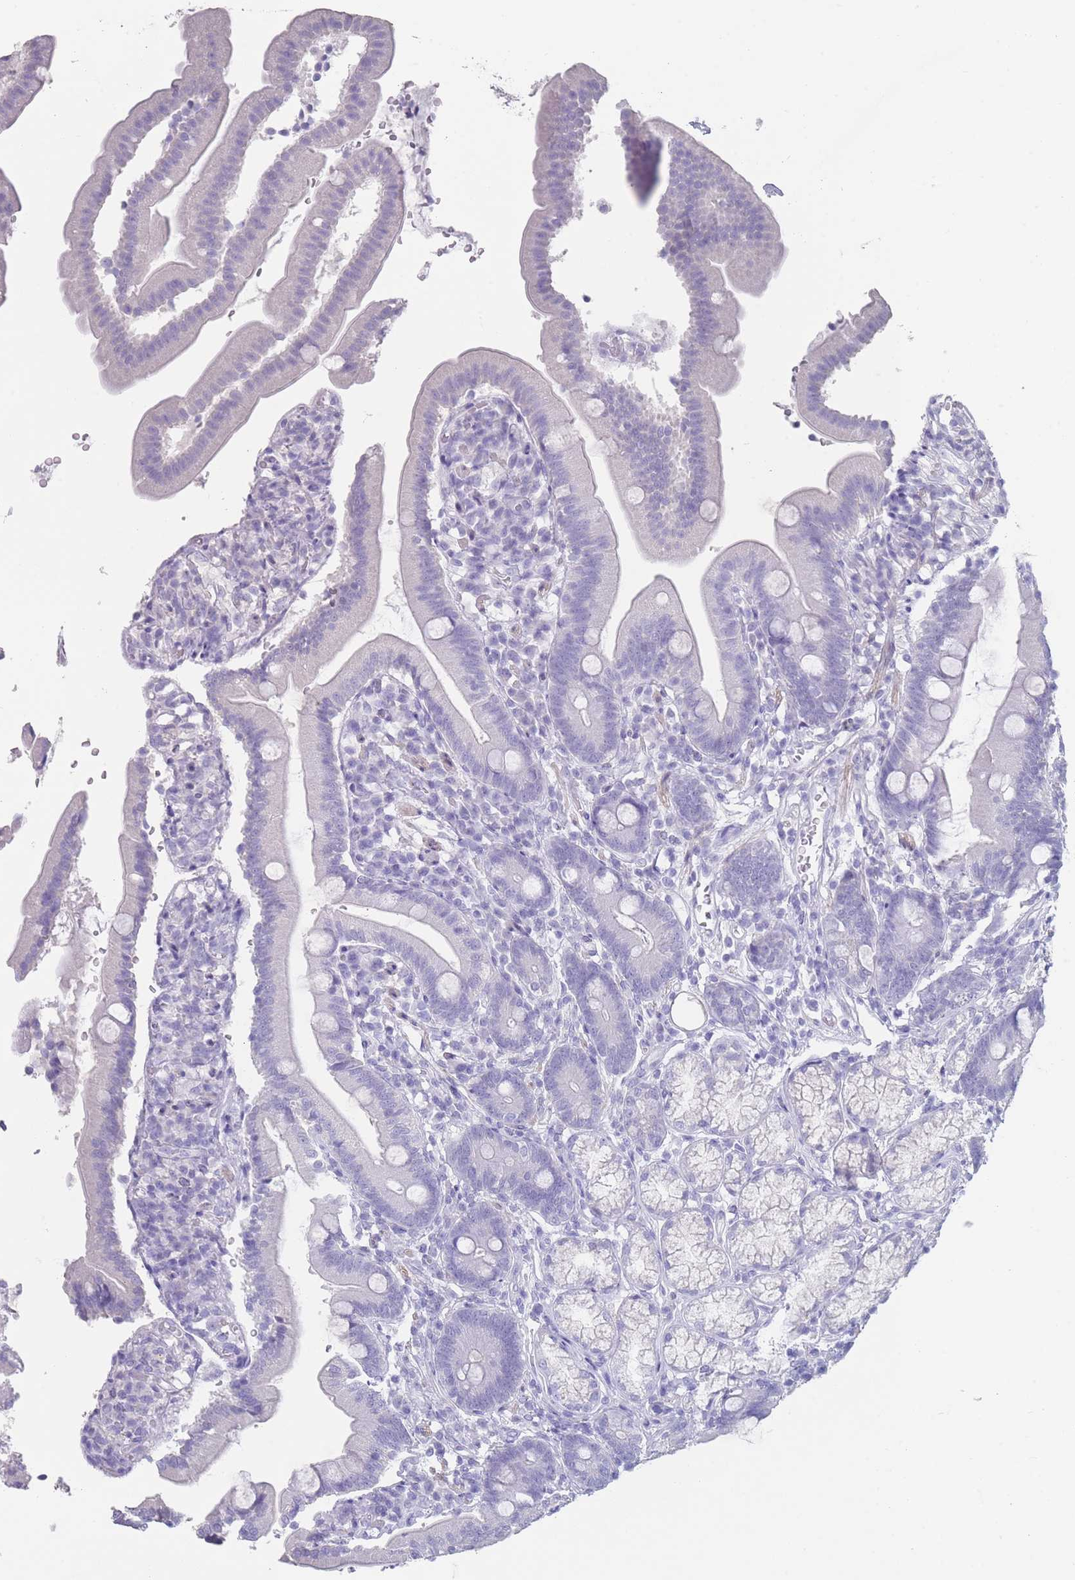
{"staining": {"intensity": "negative", "quantity": "none", "location": "none"}, "tissue": "duodenum", "cell_type": "Glandular cells", "image_type": "normal", "snomed": [{"axis": "morphology", "description": "Normal tissue, NOS"}, {"axis": "topography", "description": "Duodenum"}], "caption": "The histopathology image reveals no staining of glandular cells in normal duodenum. The staining was performed using DAB (3,3'-diaminobenzidine) to visualize the protein expression in brown, while the nuclei were stained in blue with hematoxylin (Magnification: 20x).", "gene": "RHBG", "patient": {"sex": "female", "age": 67}}